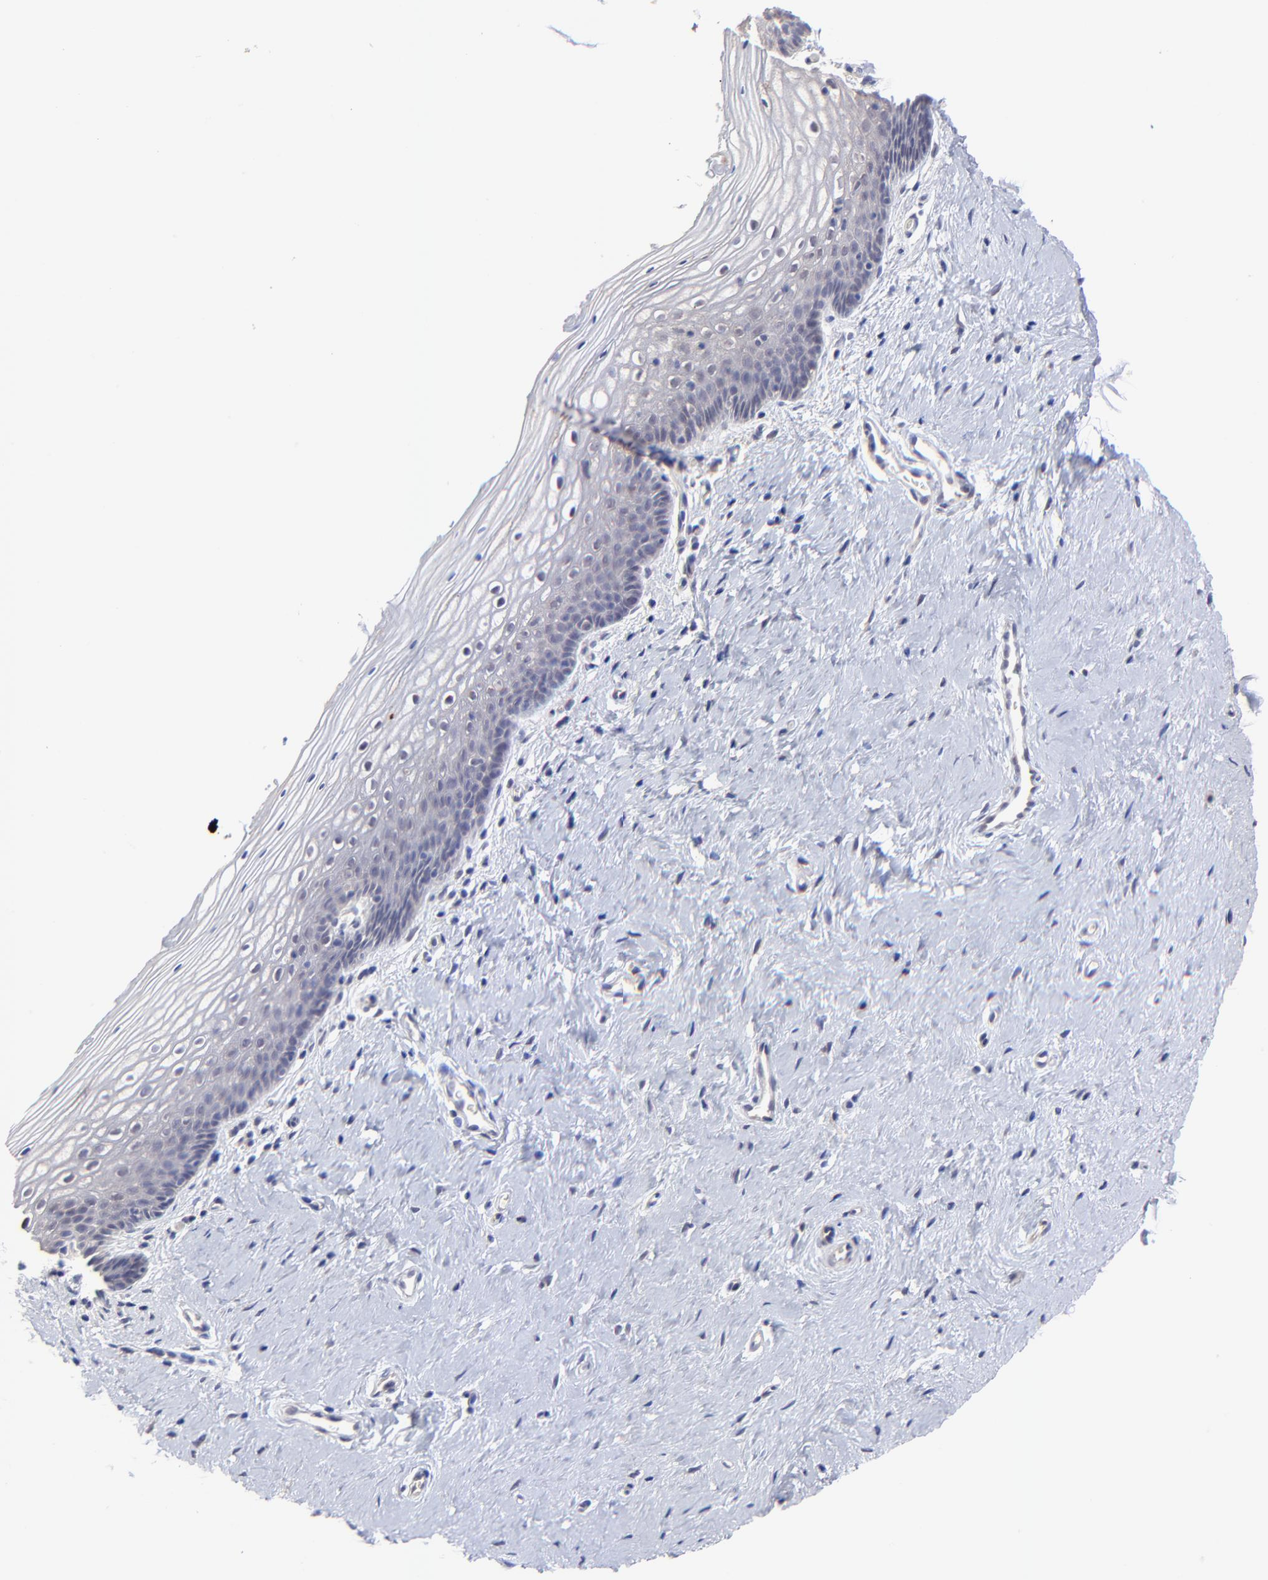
{"staining": {"intensity": "negative", "quantity": "none", "location": "none"}, "tissue": "vagina", "cell_type": "Squamous epithelial cells", "image_type": "normal", "snomed": [{"axis": "morphology", "description": "Normal tissue, NOS"}, {"axis": "topography", "description": "Vagina"}], "caption": "This is a image of immunohistochemistry staining of unremarkable vagina, which shows no staining in squamous epithelial cells.", "gene": "ZNF747", "patient": {"sex": "female", "age": 46}}